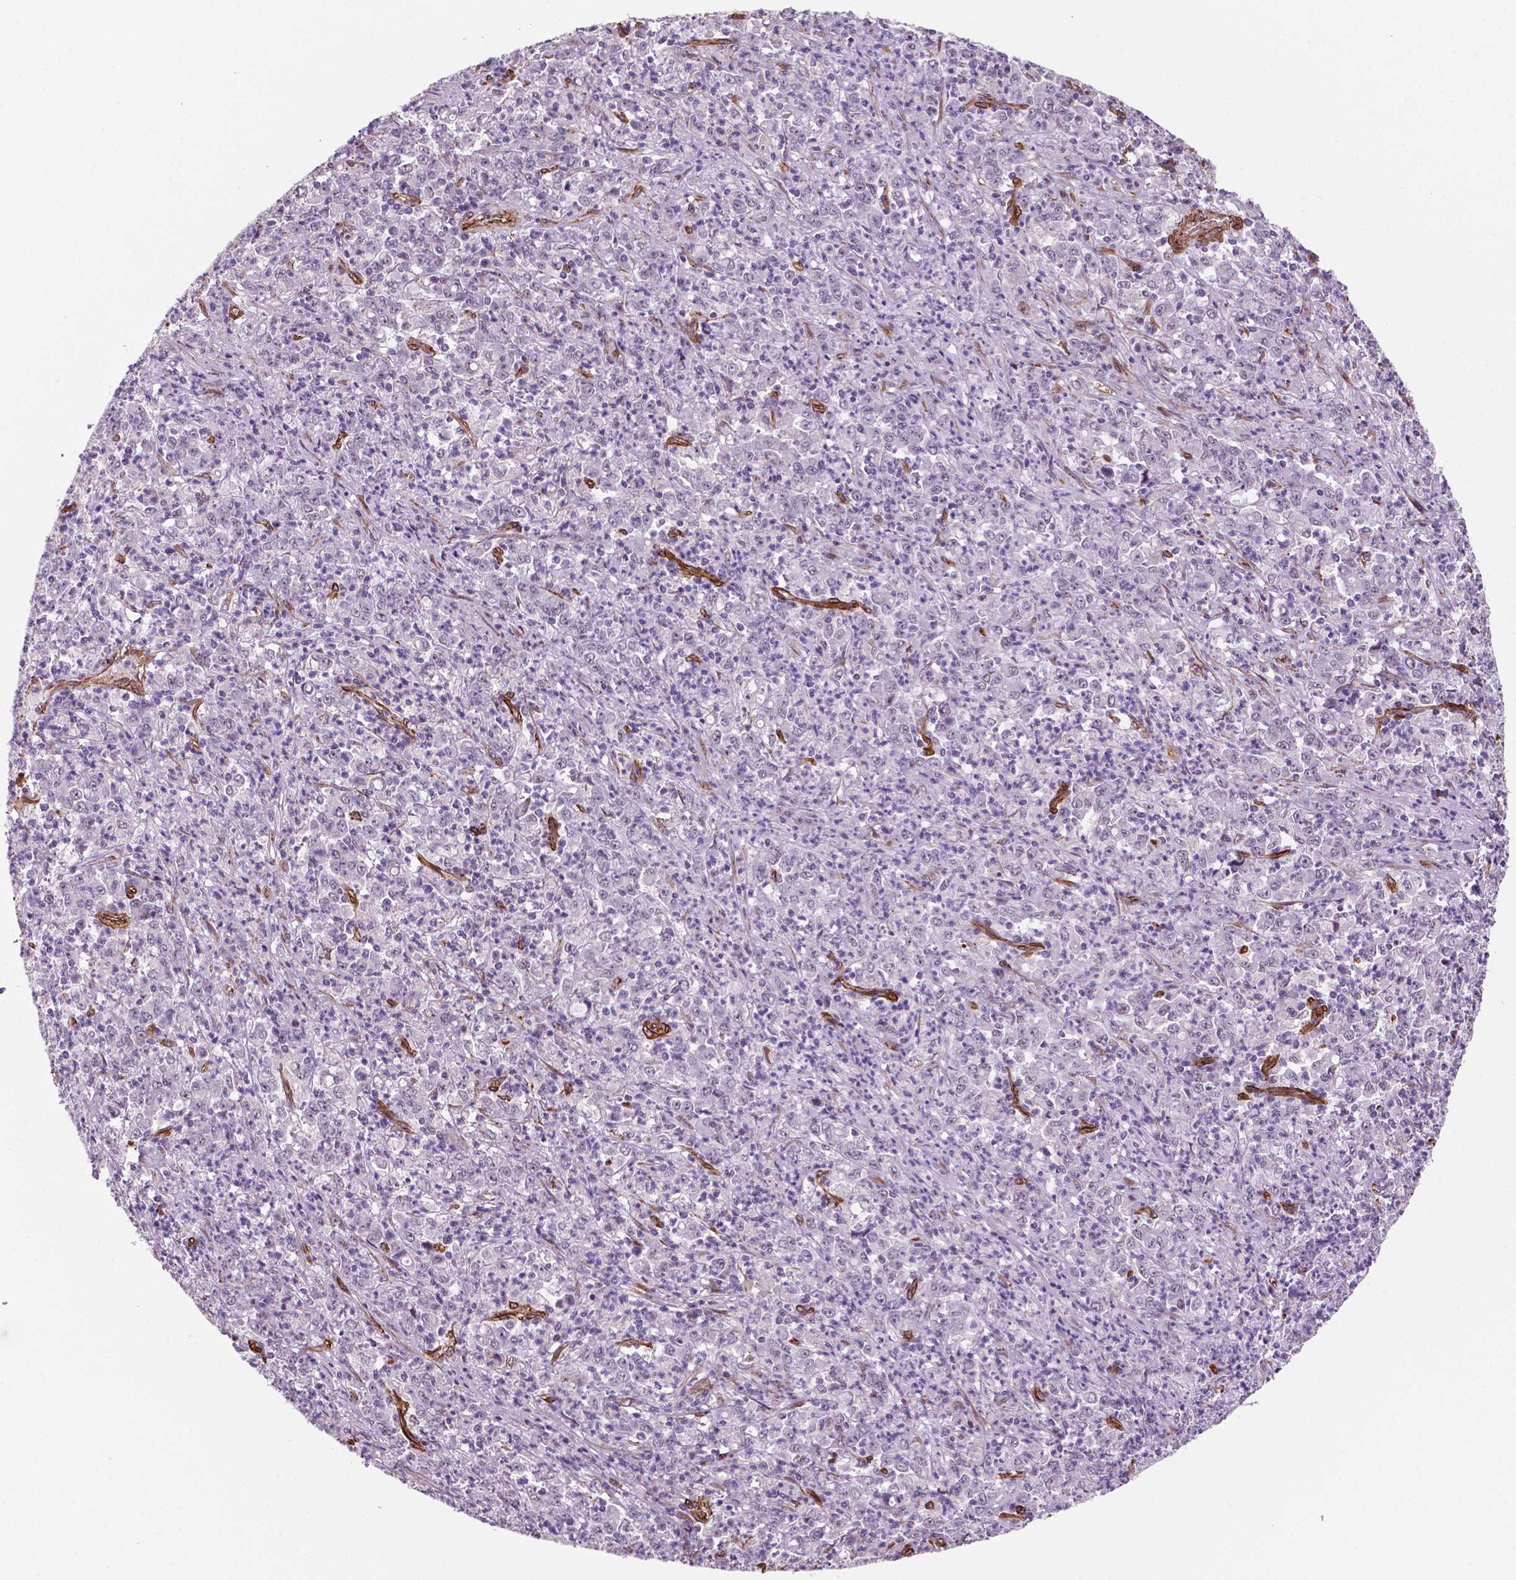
{"staining": {"intensity": "negative", "quantity": "none", "location": "none"}, "tissue": "stomach cancer", "cell_type": "Tumor cells", "image_type": "cancer", "snomed": [{"axis": "morphology", "description": "Adenocarcinoma, NOS"}, {"axis": "topography", "description": "Stomach, lower"}], "caption": "This is an immunohistochemistry image of human stomach adenocarcinoma. There is no staining in tumor cells.", "gene": "EGFL8", "patient": {"sex": "female", "age": 71}}